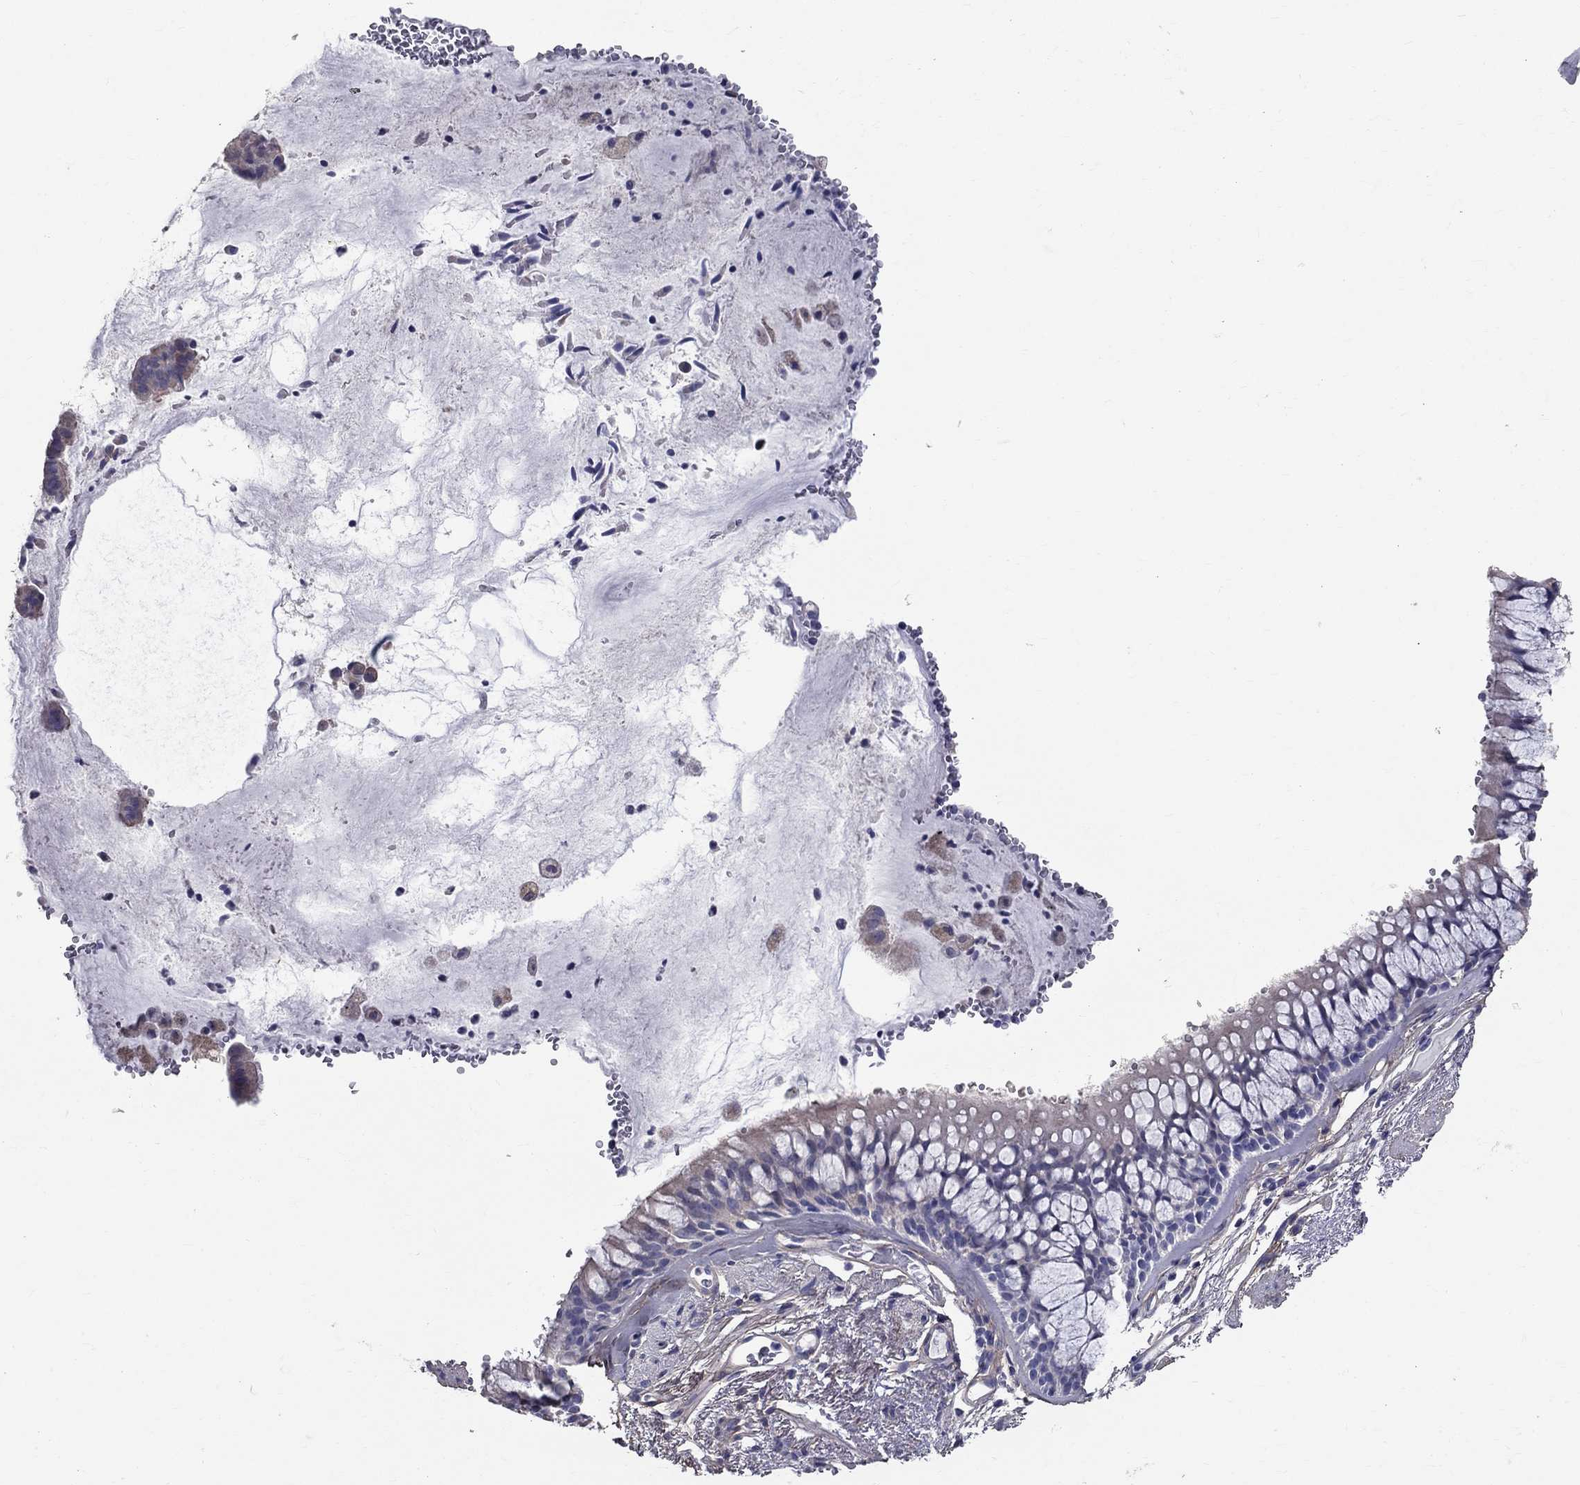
{"staining": {"intensity": "negative", "quantity": "none", "location": "none"}, "tissue": "bronchus", "cell_type": "Respiratory epithelial cells", "image_type": "normal", "snomed": [{"axis": "morphology", "description": "Normal tissue, NOS"}, {"axis": "topography", "description": "Bronchus"}, {"axis": "topography", "description": "Lung"}], "caption": "A high-resolution image shows immunohistochemistry (IHC) staining of normal bronchus, which shows no significant positivity in respiratory epithelial cells.", "gene": "ANXA10", "patient": {"sex": "female", "age": 57}}